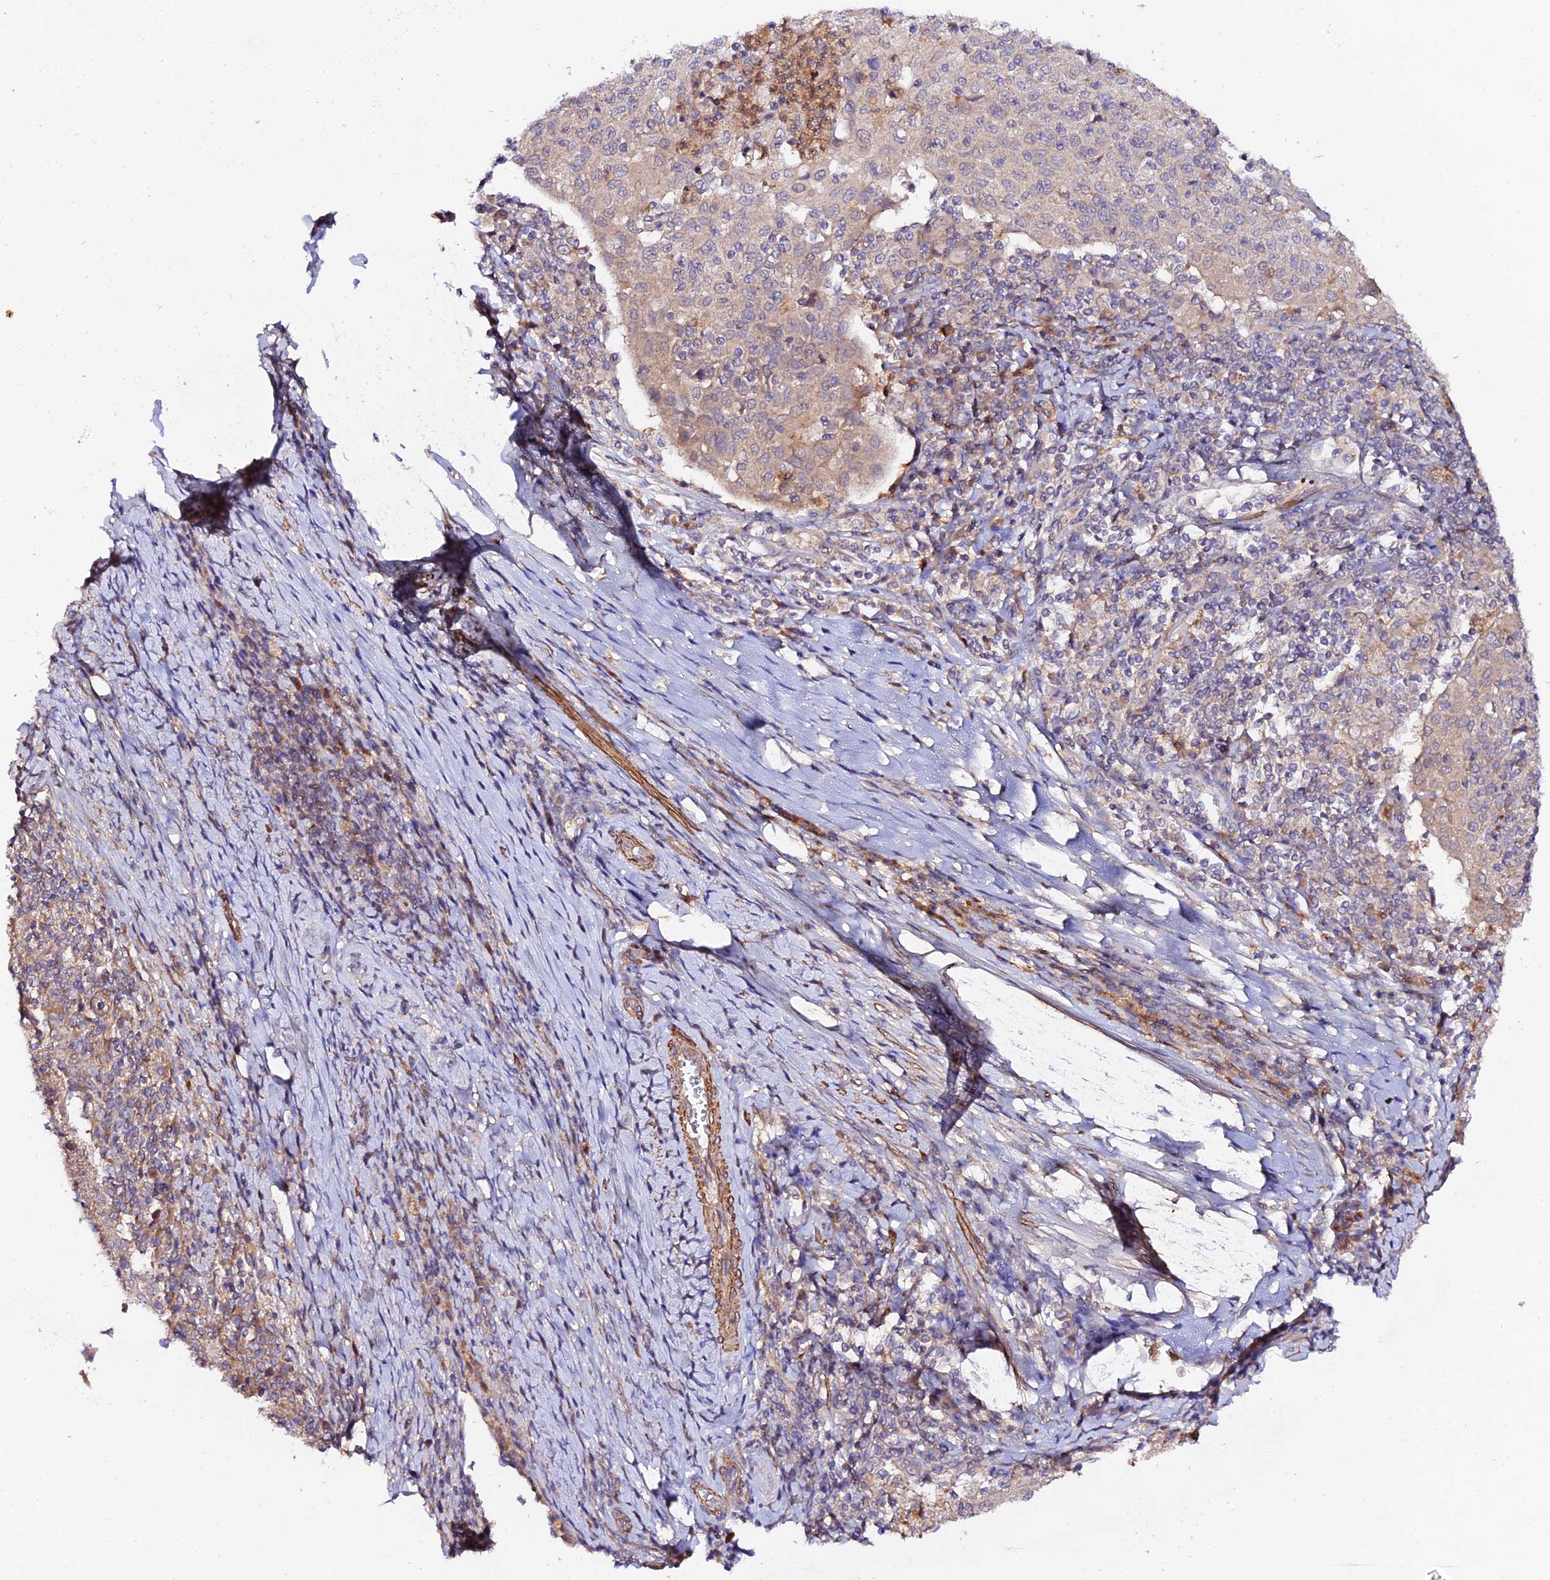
{"staining": {"intensity": "moderate", "quantity": ">75%", "location": "cytoplasmic/membranous"}, "tissue": "cervical cancer", "cell_type": "Tumor cells", "image_type": "cancer", "snomed": [{"axis": "morphology", "description": "Squamous cell carcinoma, NOS"}, {"axis": "topography", "description": "Cervix"}], "caption": "This photomicrograph reveals immunohistochemistry staining of human cervical squamous cell carcinoma, with medium moderate cytoplasmic/membranous positivity in about >75% of tumor cells.", "gene": "TRIM26", "patient": {"sex": "female", "age": 52}}